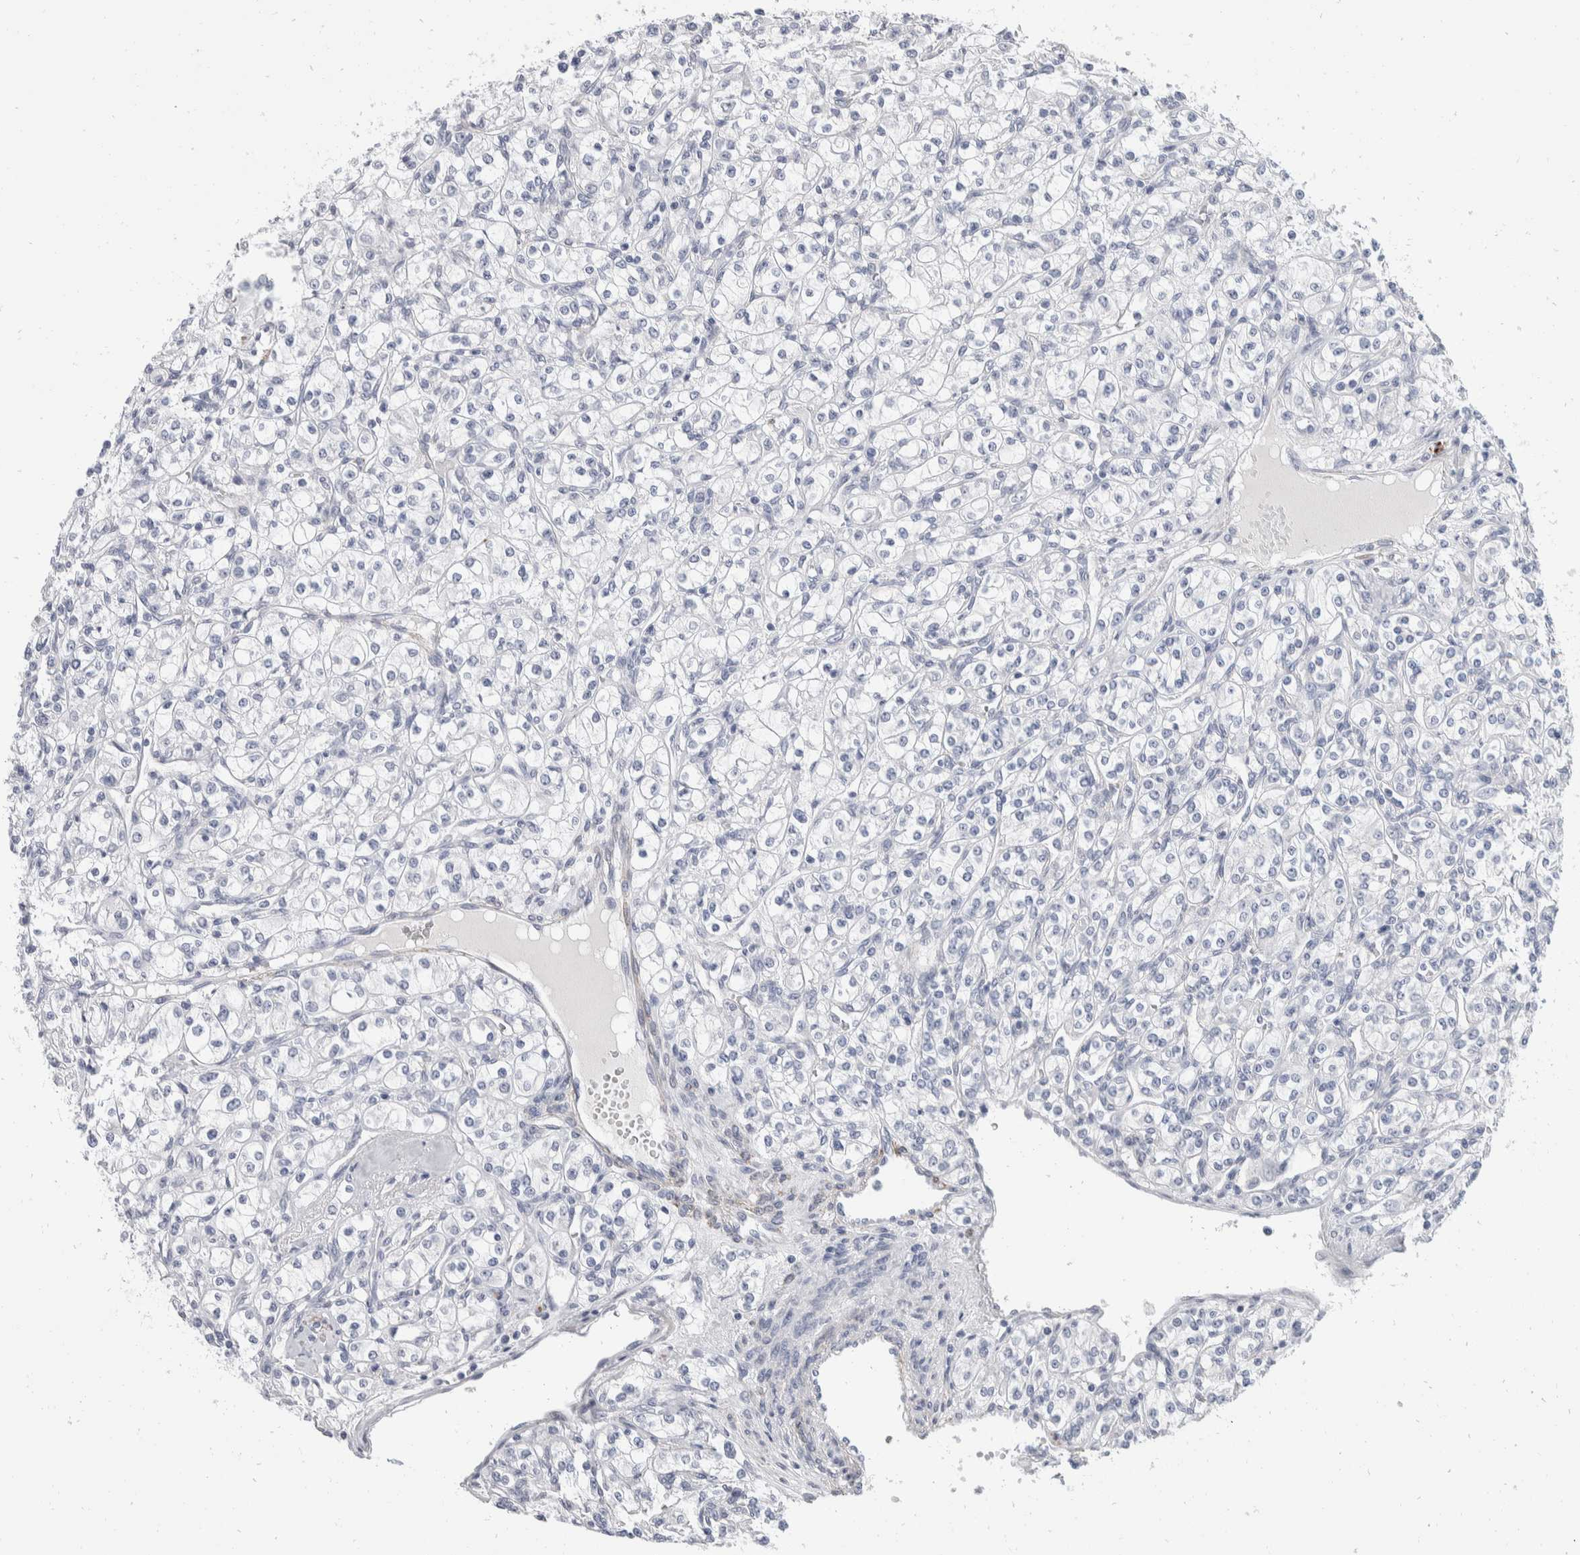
{"staining": {"intensity": "negative", "quantity": "none", "location": "none"}, "tissue": "renal cancer", "cell_type": "Tumor cells", "image_type": "cancer", "snomed": [{"axis": "morphology", "description": "Adenocarcinoma, NOS"}, {"axis": "topography", "description": "Kidney"}], "caption": "This is an immunohistochemistry (IHC) image of human adenocarcinoma (renal). There is no expression in tumor cells.", "gene": "CATSPERD", "patient": {"sex": "male", "age": 77}}